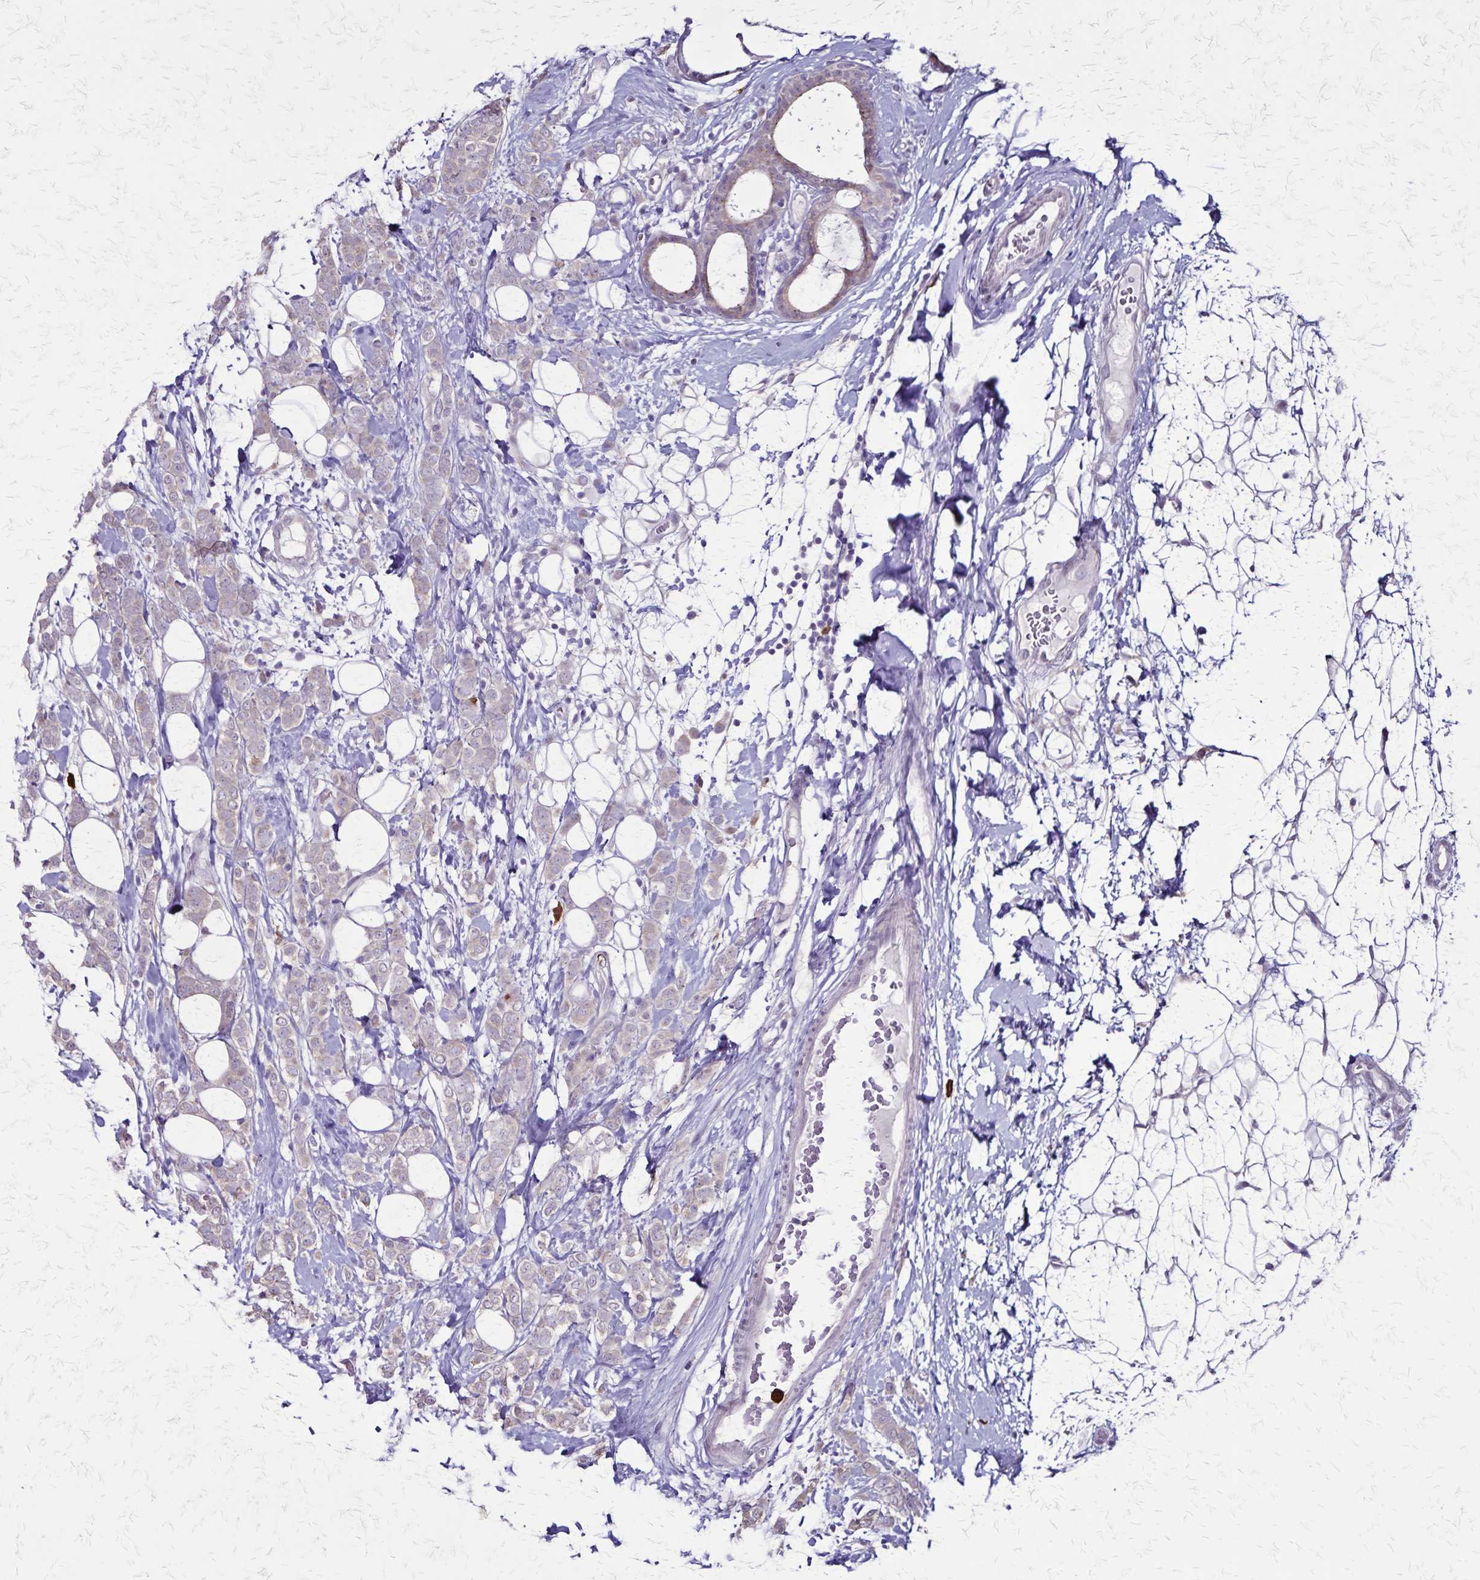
{"staining": {"intensity": "weak", "quantity": "<25%", "location": "cytoplasmic/membranous"}, "tissue": "breast cancer", "cell_type": "Tumor cells", "image_type": "cancer", "snomed": [{"axis": "morphology", "description": "Lobular carcinoma"}, {"axis": "topography", "description": "Breast"}], "caption": "Tumor cells are negative for protein expression in human breast lobular carcinoma.", "gene": "ULBP3", "patient": {"sex": "female", "age": 49}}